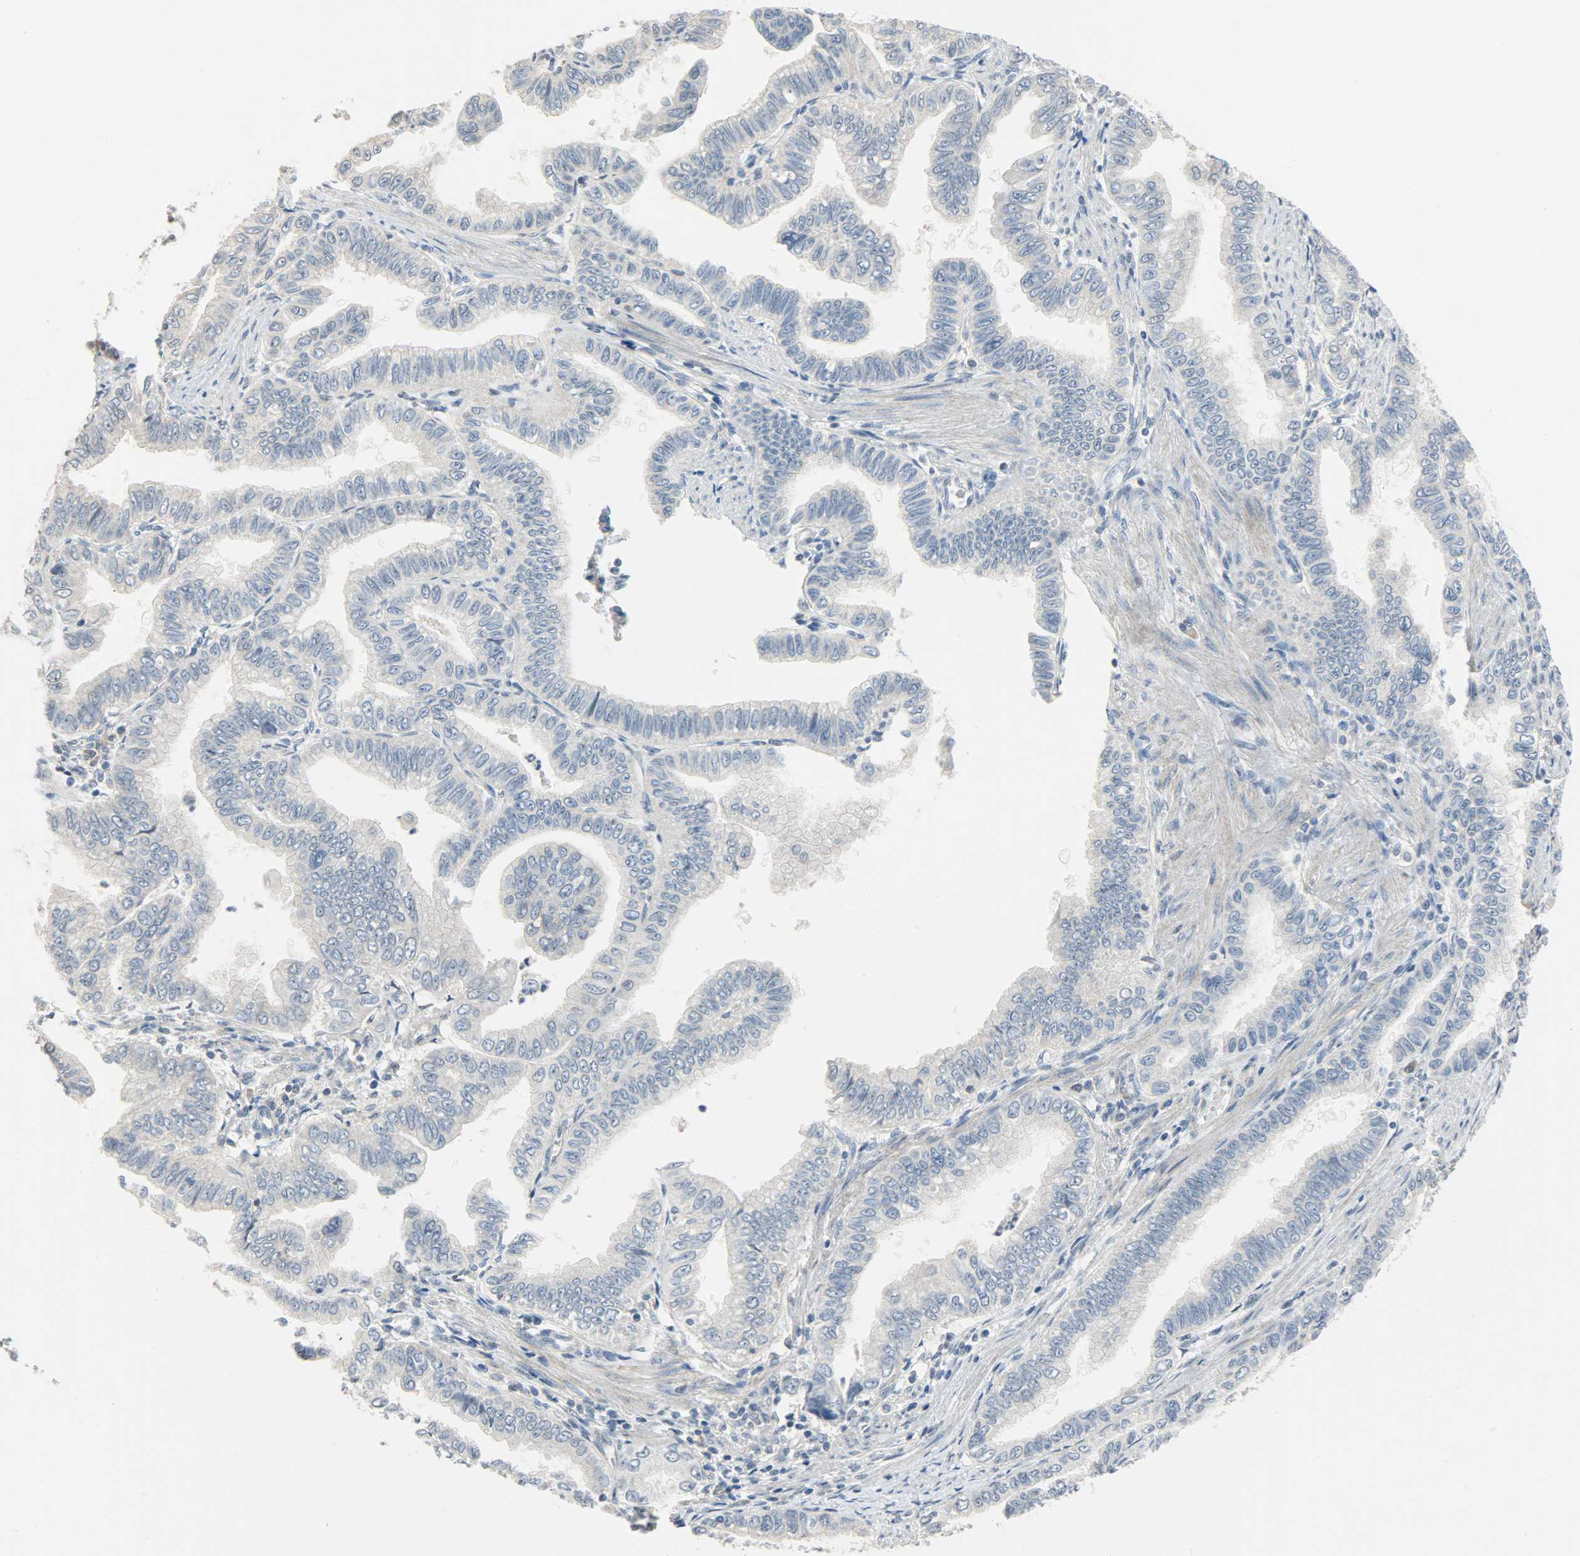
{"staining": {"intensity": "negative", "quantity": "none", "location": "none"}, "tissue": "pancreatic cancer", "cell_type": "Tumor cells", "image_type": "cancer", "snomed": [{"axis": "morphology", "description": "Normal tissue, NOS"}, {"axis": "topography", "description": "Lymph node"}], "caption": "Protein analysis of pancreatic cancer exhibits no significant staining in tumor cells.", "gene": "TRIM21", "patient": {"sex": "male", "age": 50}}